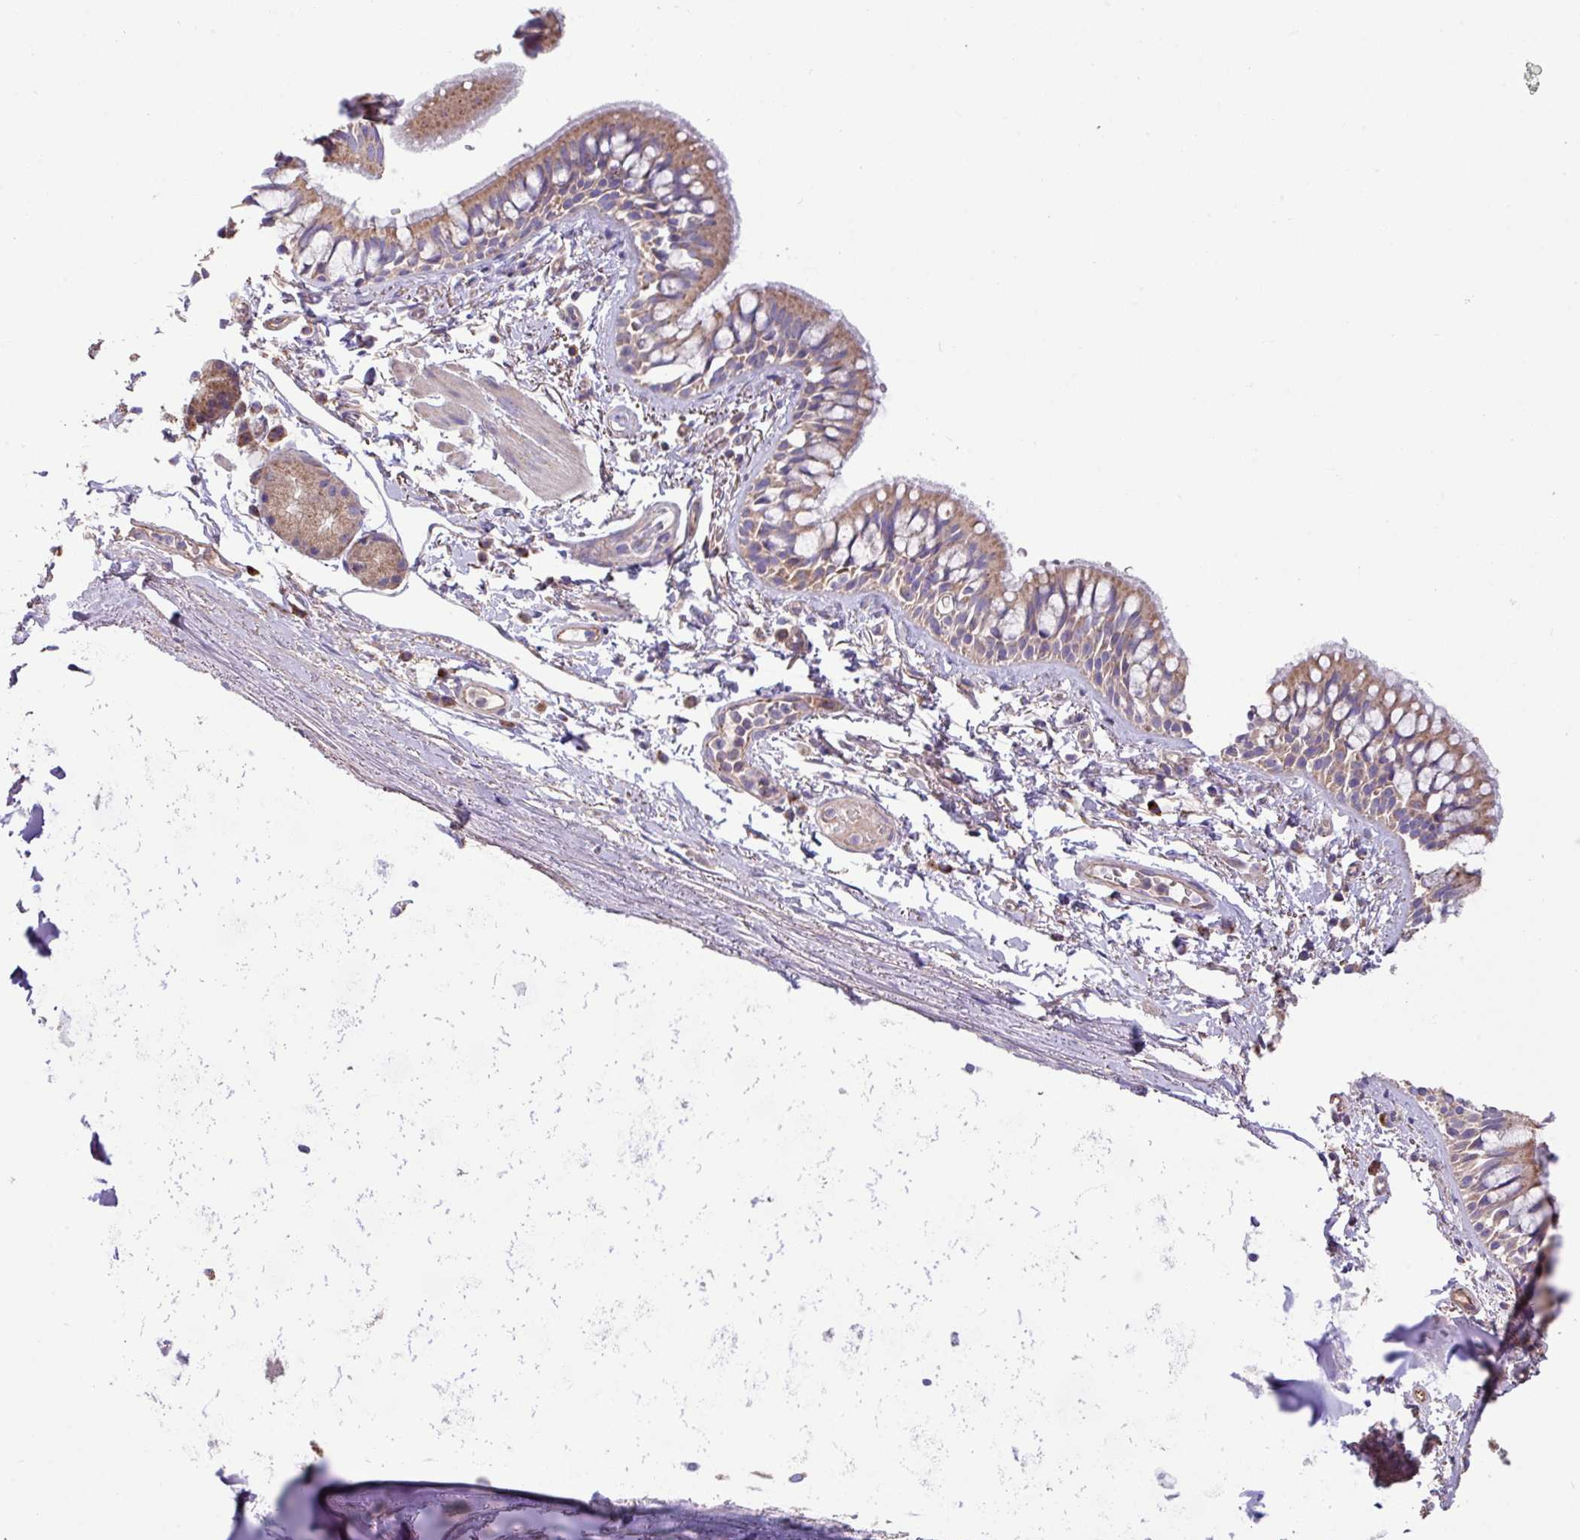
{"staining": {"intensity": "weak", "quantity": ">75%", "location": "cytoplasmic/membranous"}, "tissue": "bronchus", "cell_type": "Respiratory epithelial cells", "image_type": "normal", "snomed": [{"axis": "morphology", "description": "Normal tissue, NOS"}, {"axis": "topography", "description": "Lymph node"}, {"axis": "topography", "description": "Cartilage tissue"}, {"axis": "topography", "description": "Bronchus"}], "caption": "Immunohistochemical staining of unremarkable human bronchus reveals low levels of weak cytoplasmic/membranous staining in approximately >75% of respiratory epithelial cells. The protein is shown in brown color, while the nuclei are stained blue.", "gene": "PPM1J", "patient": {"sex": "female", "age": 70}}